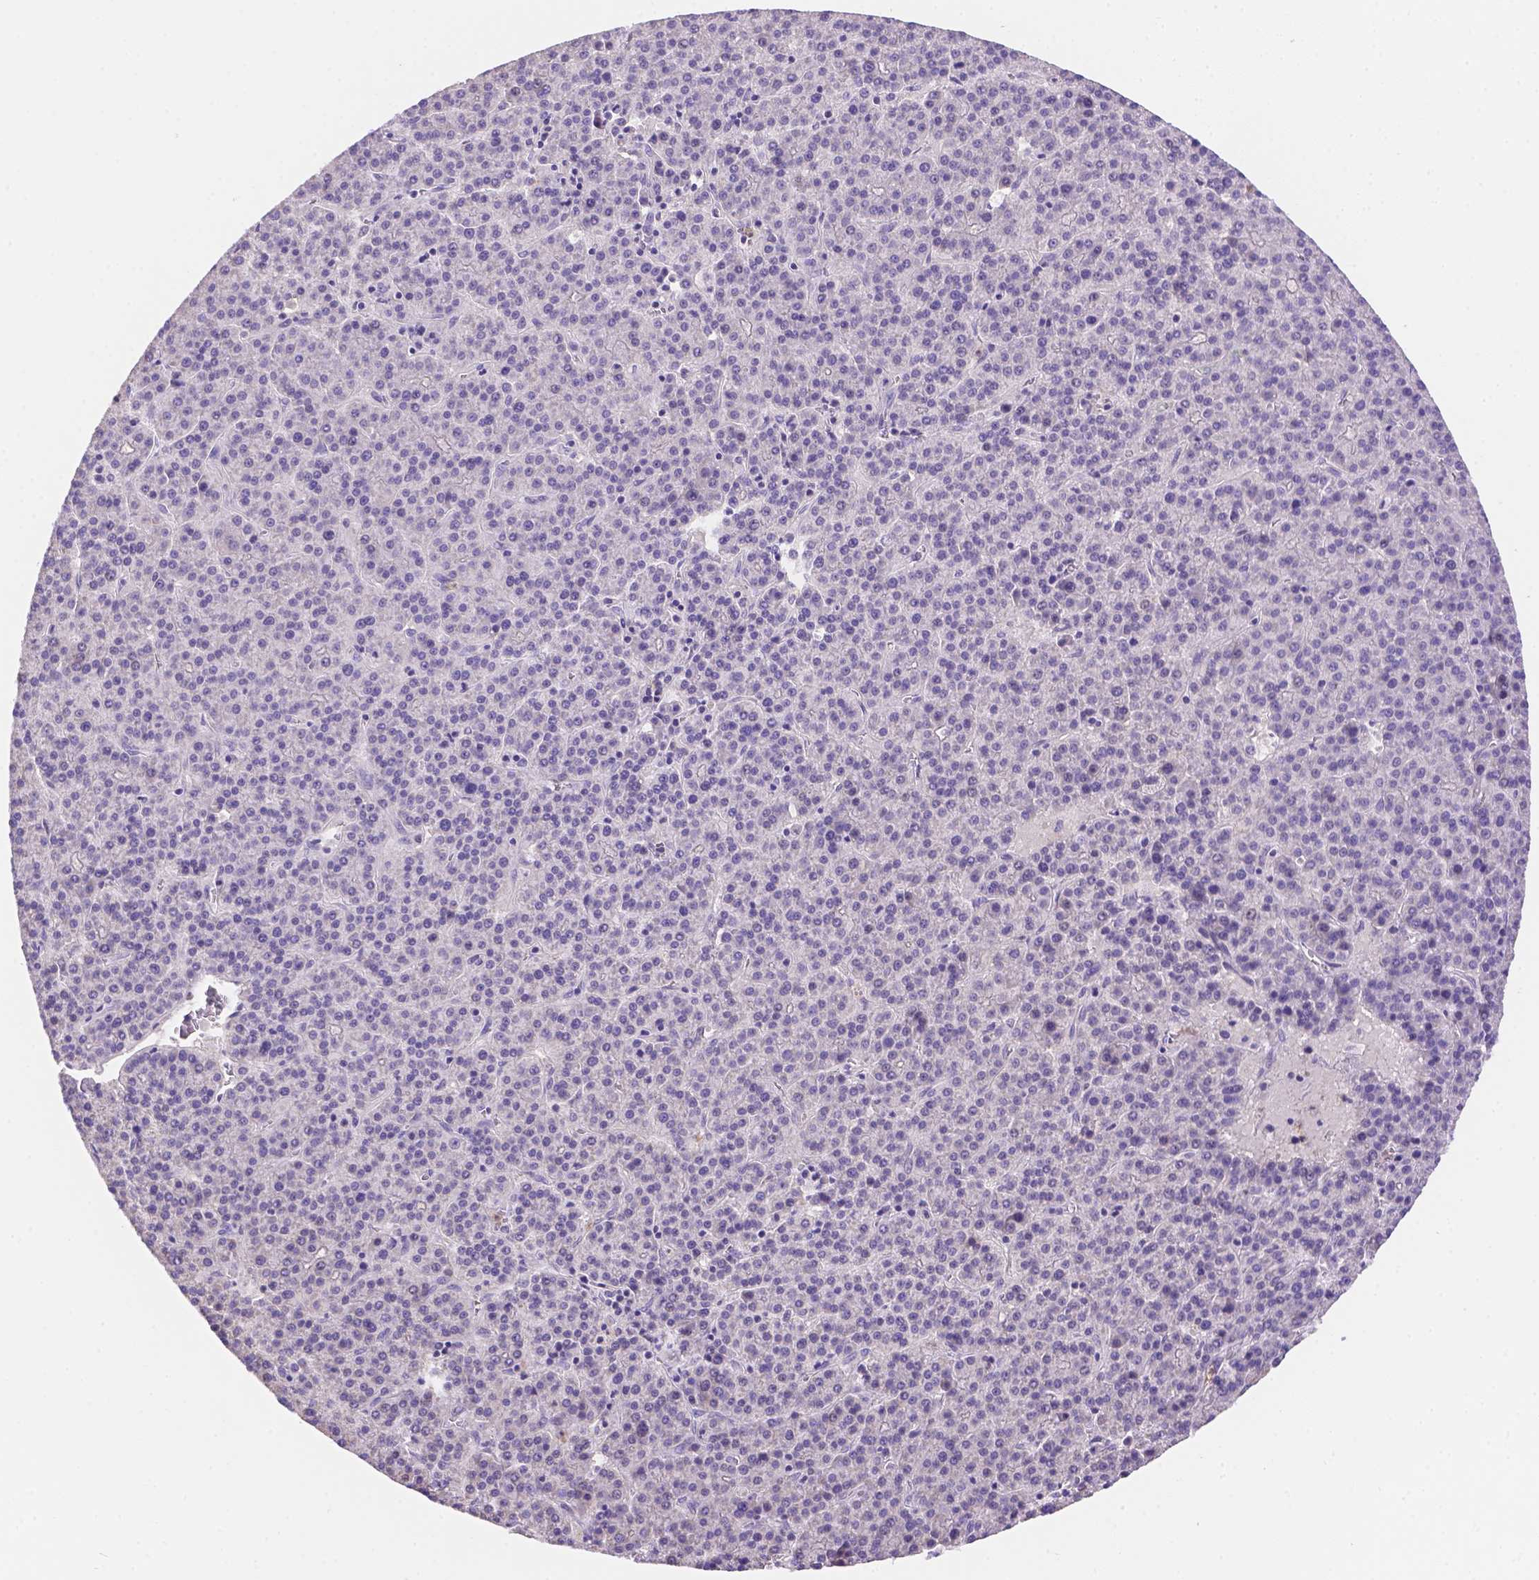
{"staining": {"intensity": "negative", "quantity": "none", "location": "none"}, "tissue": "liver cancer", "cell_type": "Tumor cells", "image_type": "cancer", "snomed": [{"axis": "morphology", "description": "Carcinoma, Hepatocellular, NOS"}, {"axis": "topography", "description": "Liver"}], "caption": "Histopathology image shows no significant protein expression in tumor cells of liver cancer.", "gene": "NXPE2", "patient": {"sex": "female", "age": 58}}